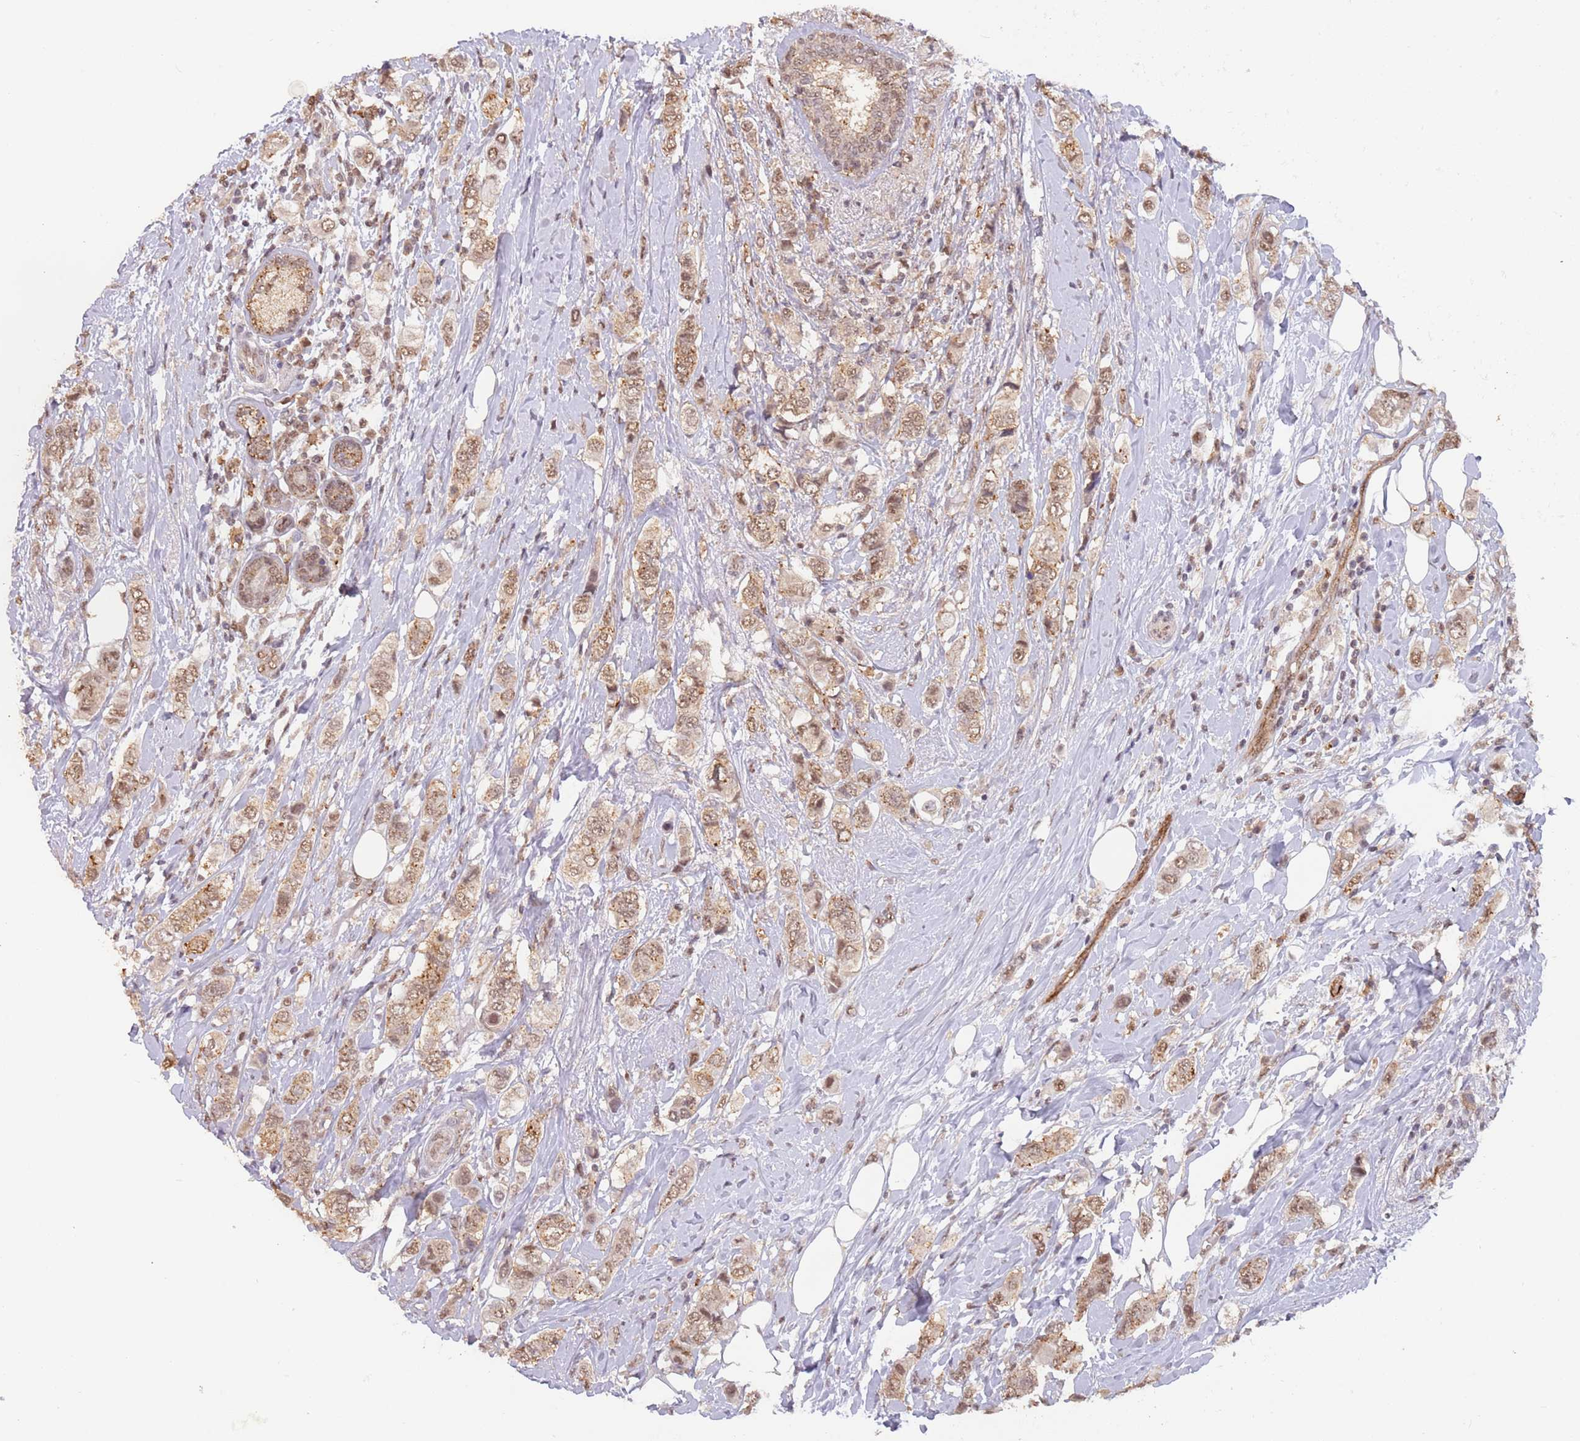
{"staining": {"intensity": "moderate", "quantity": ">75%", "location": "cytoplasmic/membranous,nuclear"}, "tissue": "breast cancer", "cell_type": "Tumor cells", "image_type": "cancer", "snomed": [{"axis": "morphology", "description": "Lobular carcinoma"}, {"axis": "topography", "description": "Breast"}], "caption": "Immunohistochemistry (IHC) staining of breast cancer (lobular carcinoma), which exhibits medium levels of moderate cytoplasmic/membranous and nuclear staining in approximately >75% of tumor cells indicating moderate cytoplasmic/membranous and nuclear protein positivity. The staining was performed using DAB (3,3'-diaminobenzidine) (brown) for protein detection and nuclei were counterstained in hematoxylin (blue).", "gene": "RFXANK", "patient": {"sex": "female", "age": 51}}